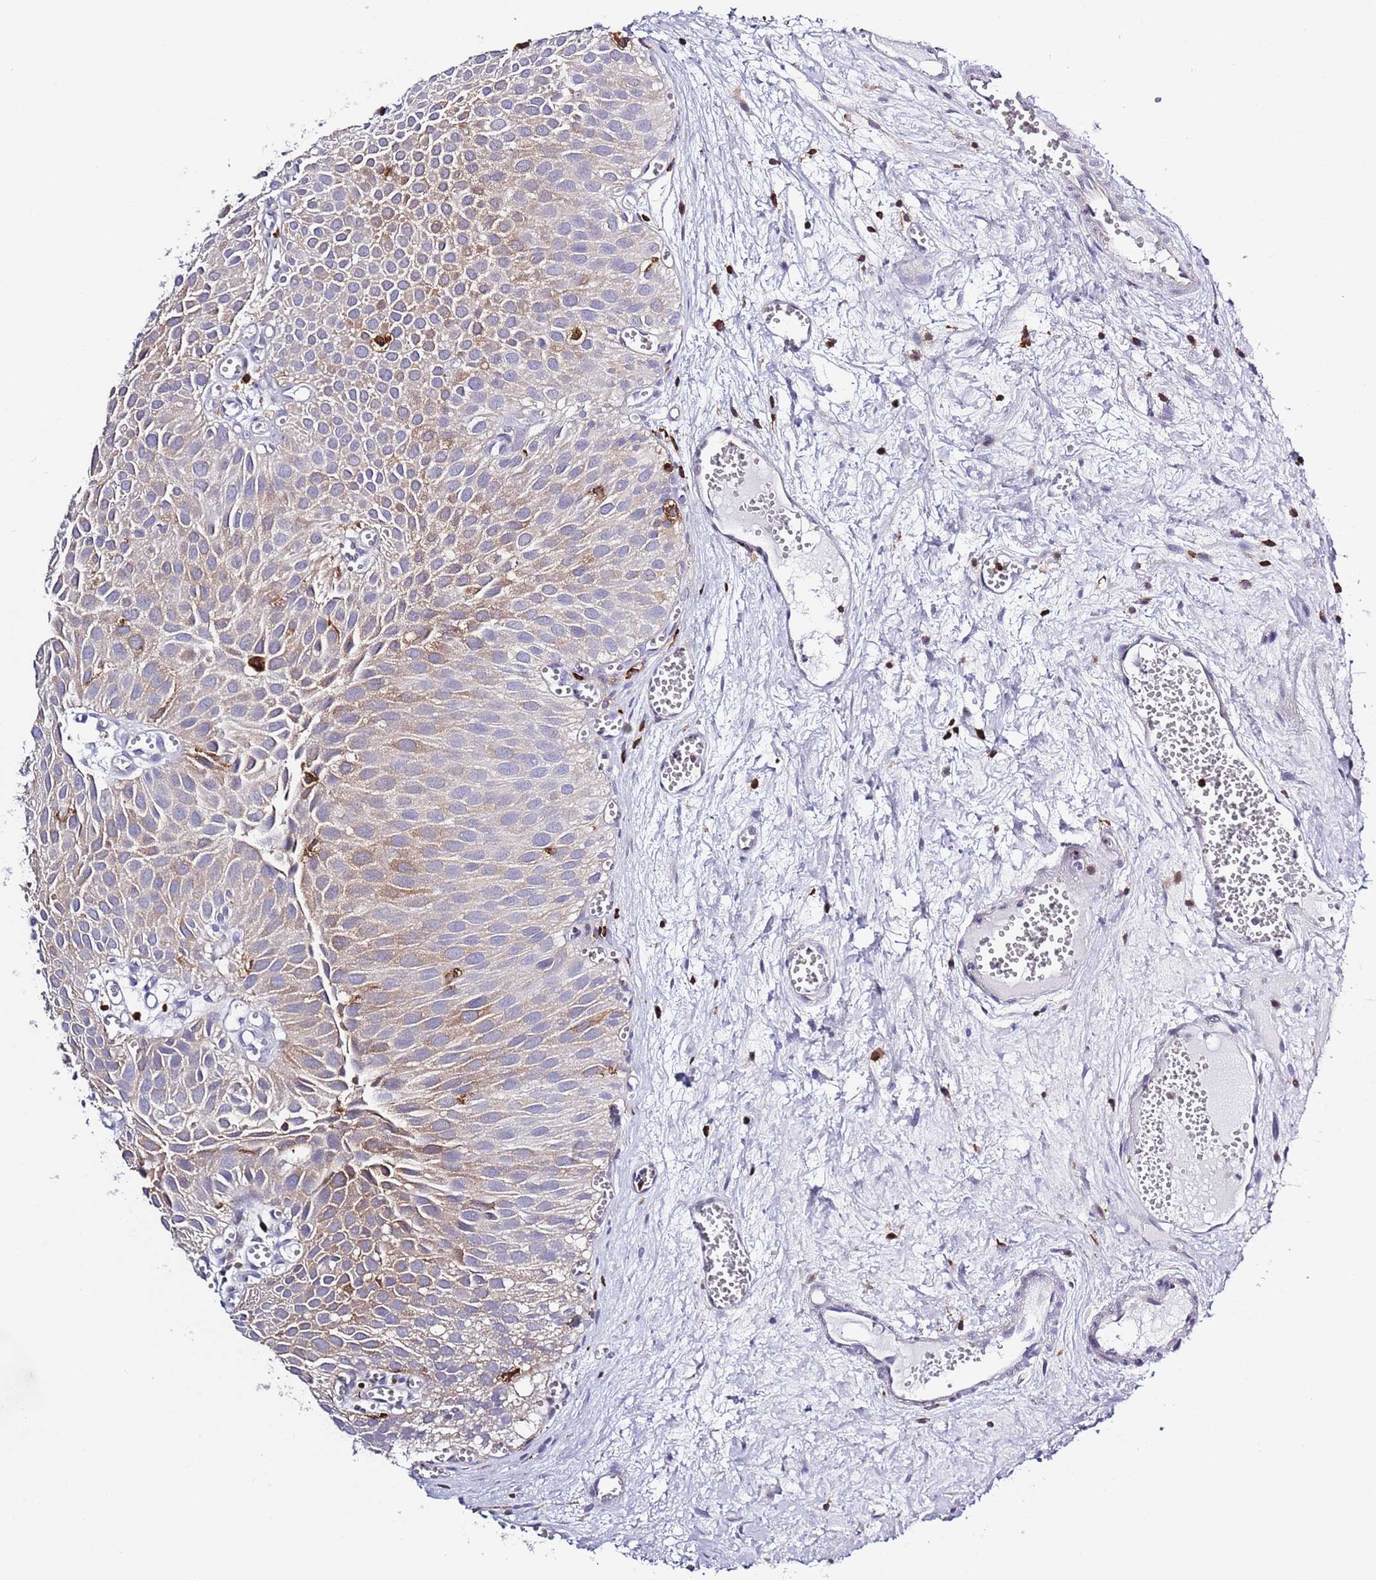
{"staining": {"intensity": "moderate", "quantity": ">75%", "location": "cytoplasmic/membranous"}, "tissue": "urothelial cancer", "cell_type": "Tumor cells", "image_type": "cancer", "snomed": [{"axis": "morphology", "description": "Urothelial carcinoma, Low grade"}, {"axis": "topography", "description": "Urinary bladder"}], "caption": "Immunohistochemistry (IHC) histopathology image of neoplastic tissue: urothelial cancer stained using immunohistochemistry (IHC) reveals medium levels of moderate protein expression localized specifically in the cytoplasmic/membranous of tumor cells, appearing as a cytoplasmic/membranous brown color.", "gene": "LPXN", "patient": {"sex": "male", "age": 88}}